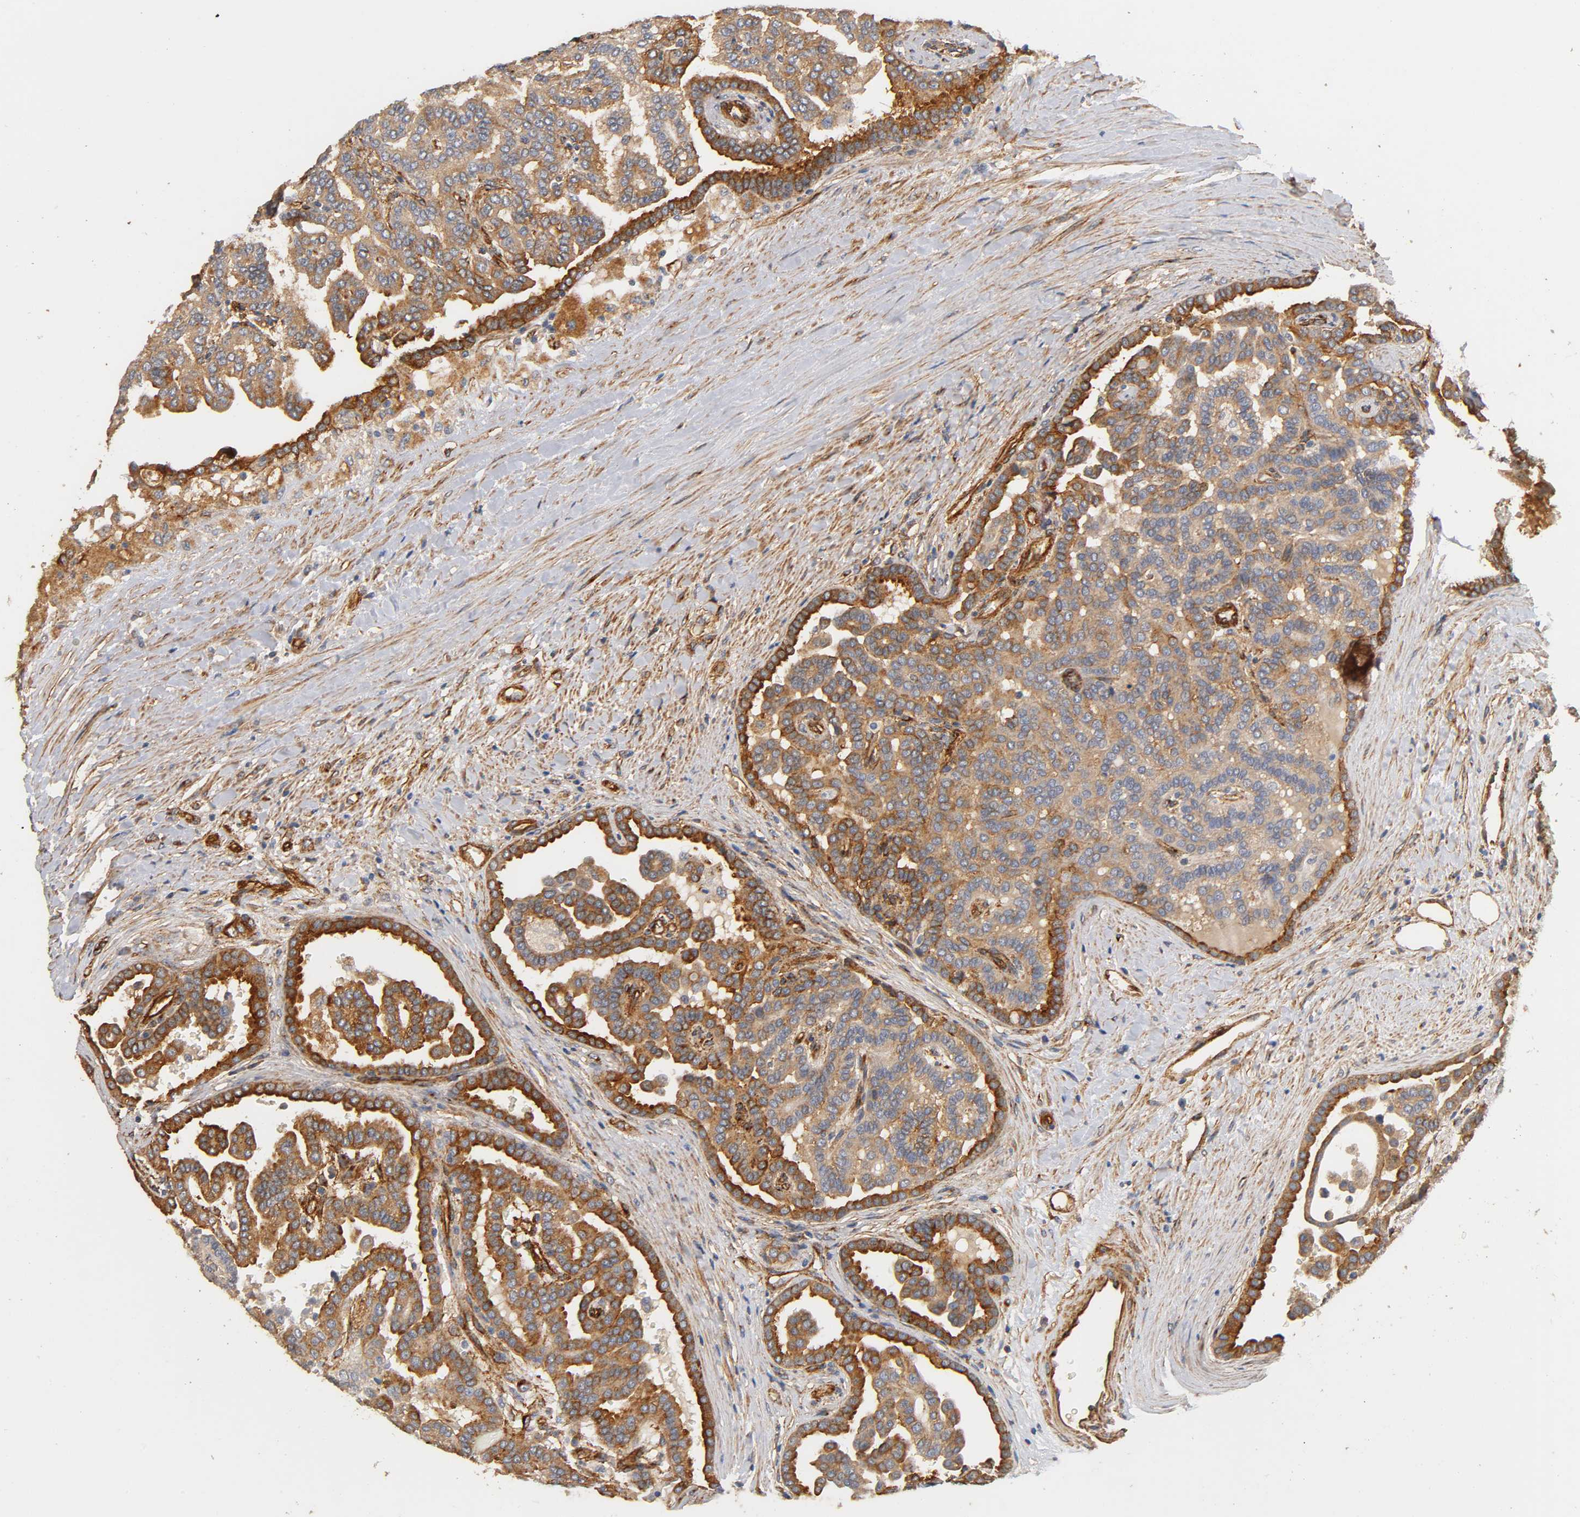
{"staining": {"intensity": "strong", "quantity": "25%-75%", "location": "cytoplasmic/membranous"}, "tissue": "renal cancer", "cell_type": "Tumor cells", "image_type": "cancer", "snomed": [{"axis": "morphology", "description": "Adenocarcinoma, NOS"}, {"axis": "topography", "description": "Kidney"}], "caption": "High-power microscopy captured an immunohistochemistry (IHC) histopathology image of renal cancer, revealing strong cytoplasmic/membranous positivity in approximately 25%-75% of tumor cells.", "gene": "IFITM3", "patient": {"sex": "male", "age": 61}}